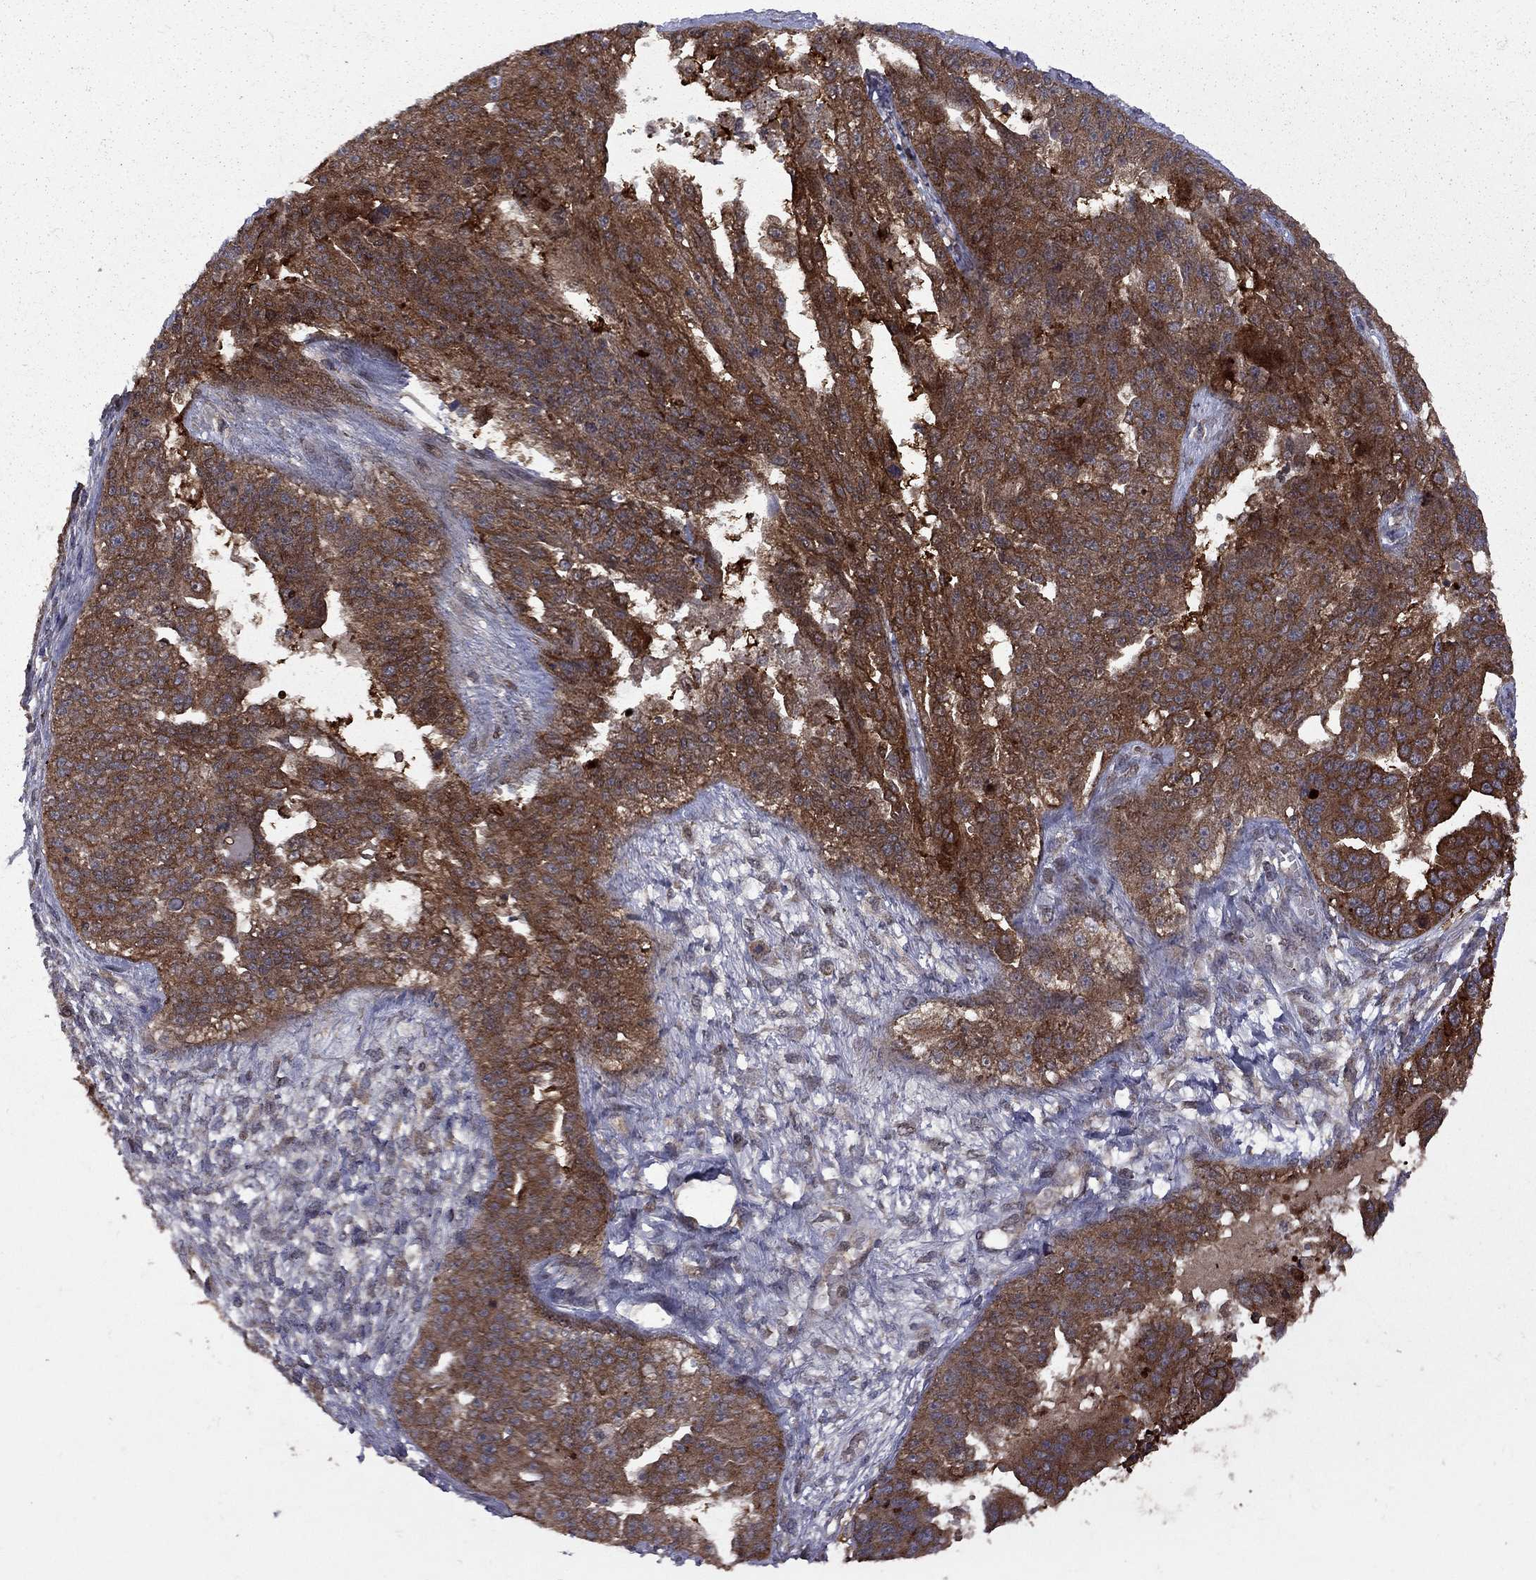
{"staining": {"intensity": "strong", "quantity": ">75%", "location": "cytoplasmic/membranous"}, "tissue": "ovarian cancer", "cell_type": "Tumor cells", "image_type": "cancer", "snomed": [{"axis": "morphology", "description": "Cystadenocarcinoma, serous, NOS"}, {"axis": "topography", "description": "Ovary"}], "caption": "There is high levels of strong cytoplasmic/membranous positivity in tumor cells of ovarian cancer, as demonstrated by immunohistochemical staining (brown color).", "gene": "IPP", "patient": {"sex": "female", "age": 58}}